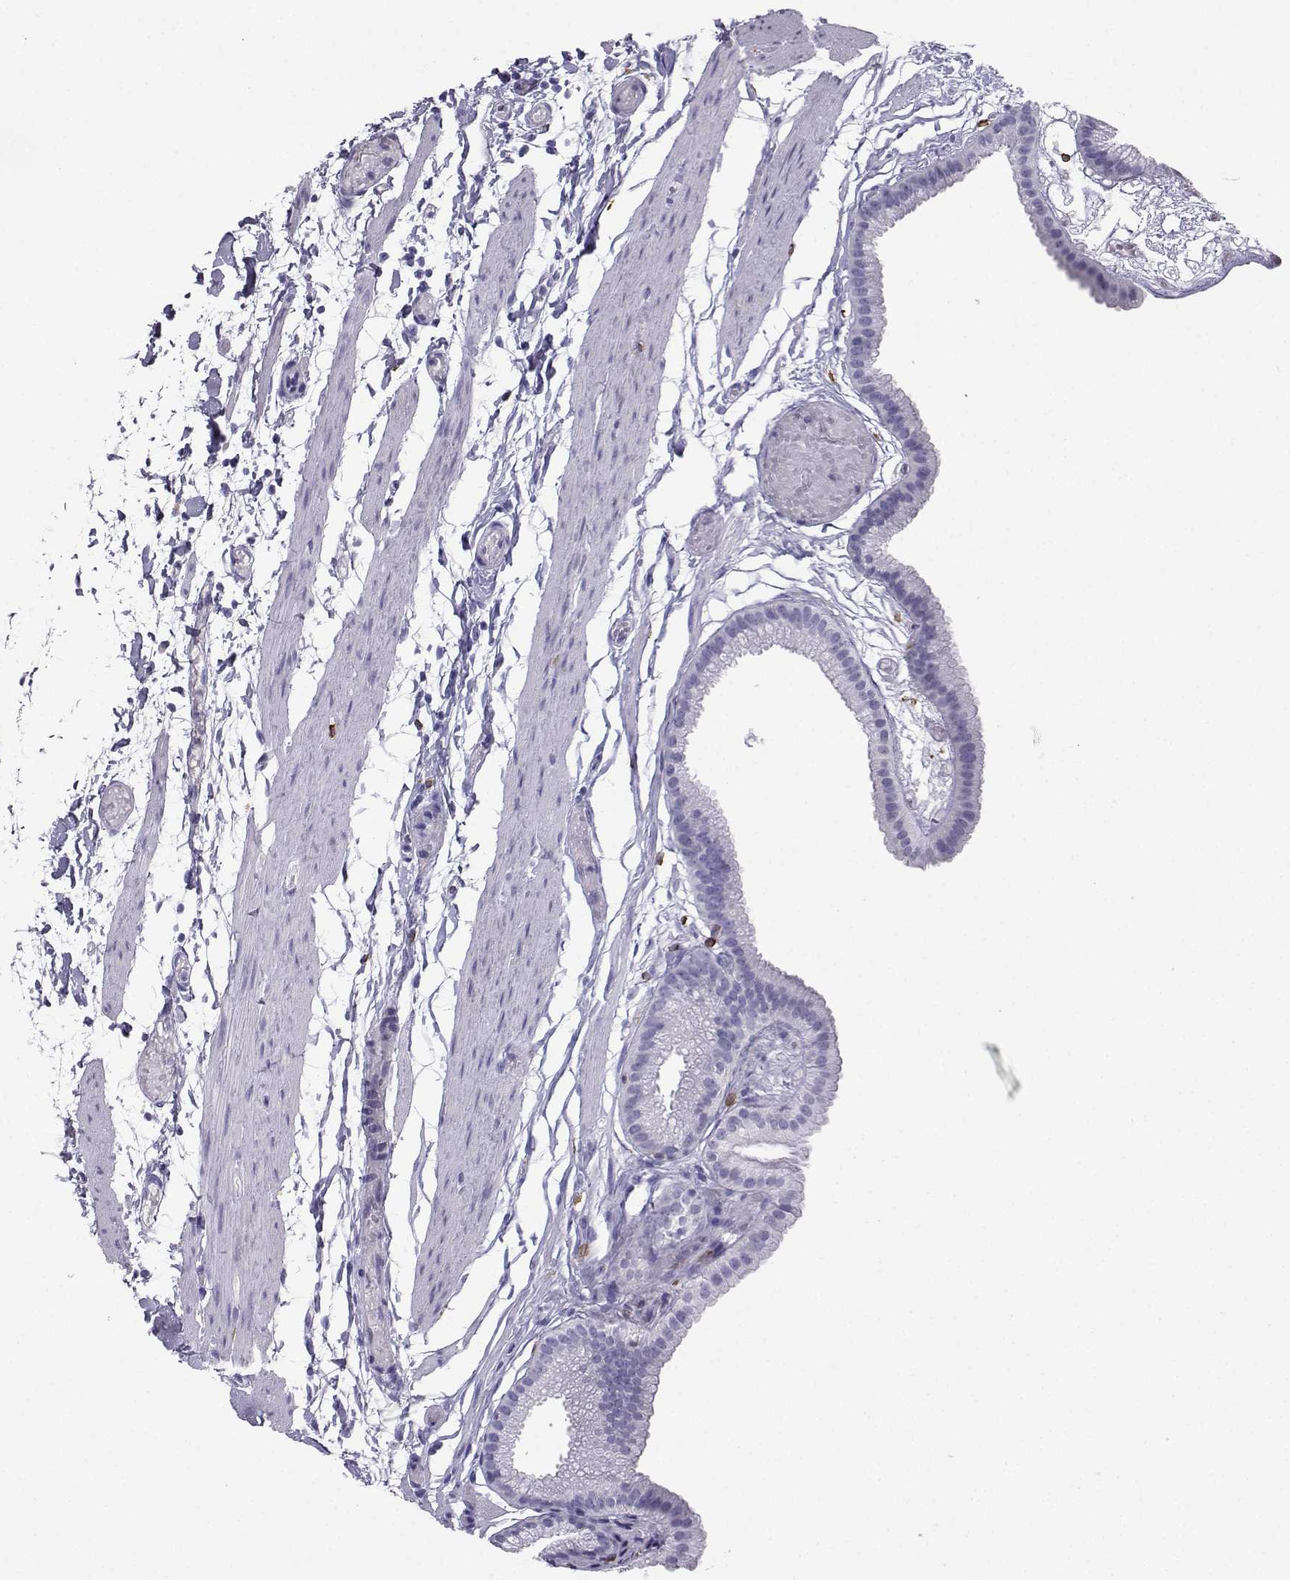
{"staining": {"intensity": "negative", "quantity": "none", "location": "none"}, "tissue": "gallbladder", "cell_type": "Glandular cells", "image_type": "normal", "snomed": [{"axis": "morphology", "description": "Normal tissue, NOS"}, {"axis": "topography", "description": "Gallbladder"}], "caption": "Glandular cells show no significant staining in unremarkable gallbladder. (DAB (3,3'-diaminobenzidine) immunohistochemistry with hematoxylin counter stain).", "gene": "SLC18A2", "patient": {"sex": "female", "age": 45}}